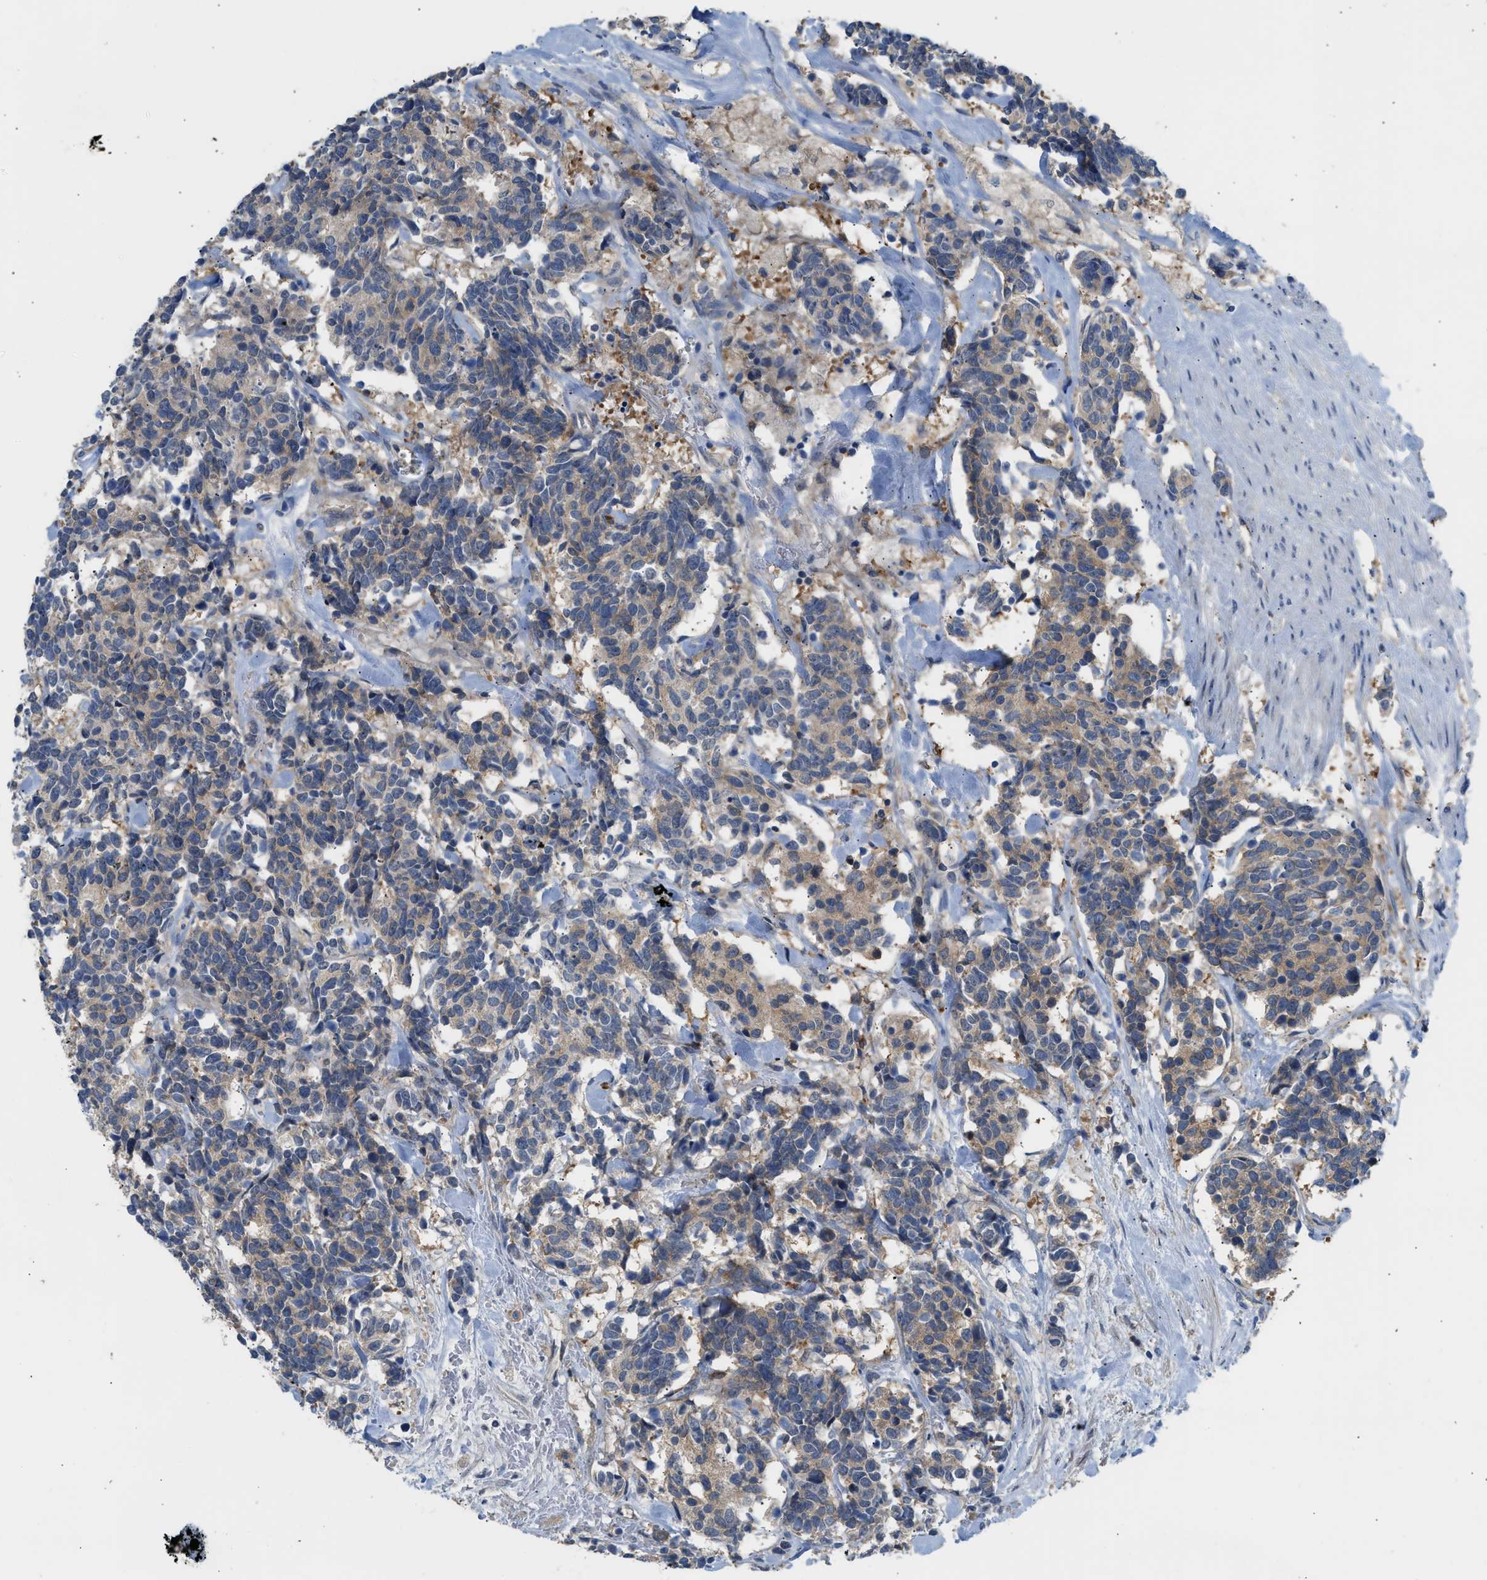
{"staining": {"intensity": "weak", "quantity": ">75%", "location": "cytoplasmic/membranous"}, "tissue": "carcinoid", "cell_type": "Tumor cells", "image_type": "cancer", "snomed": [{"axis": "morphology", "description": "Carcinoma, NOS"}, {"axis": "morphology", "description": "Carcinoid, malignant, NOS"}, {"axis": "topography", "description": "Urinary bladder"}], "caption": "Carcinoid (malignant) stained with DAB immunohistochemistry displays low levels of weak cytoplasmic/membranous positivity in about >75% of tumor cells.", "gene": "RHBDF2", "patient": {"sex": "male", "age": 57}}